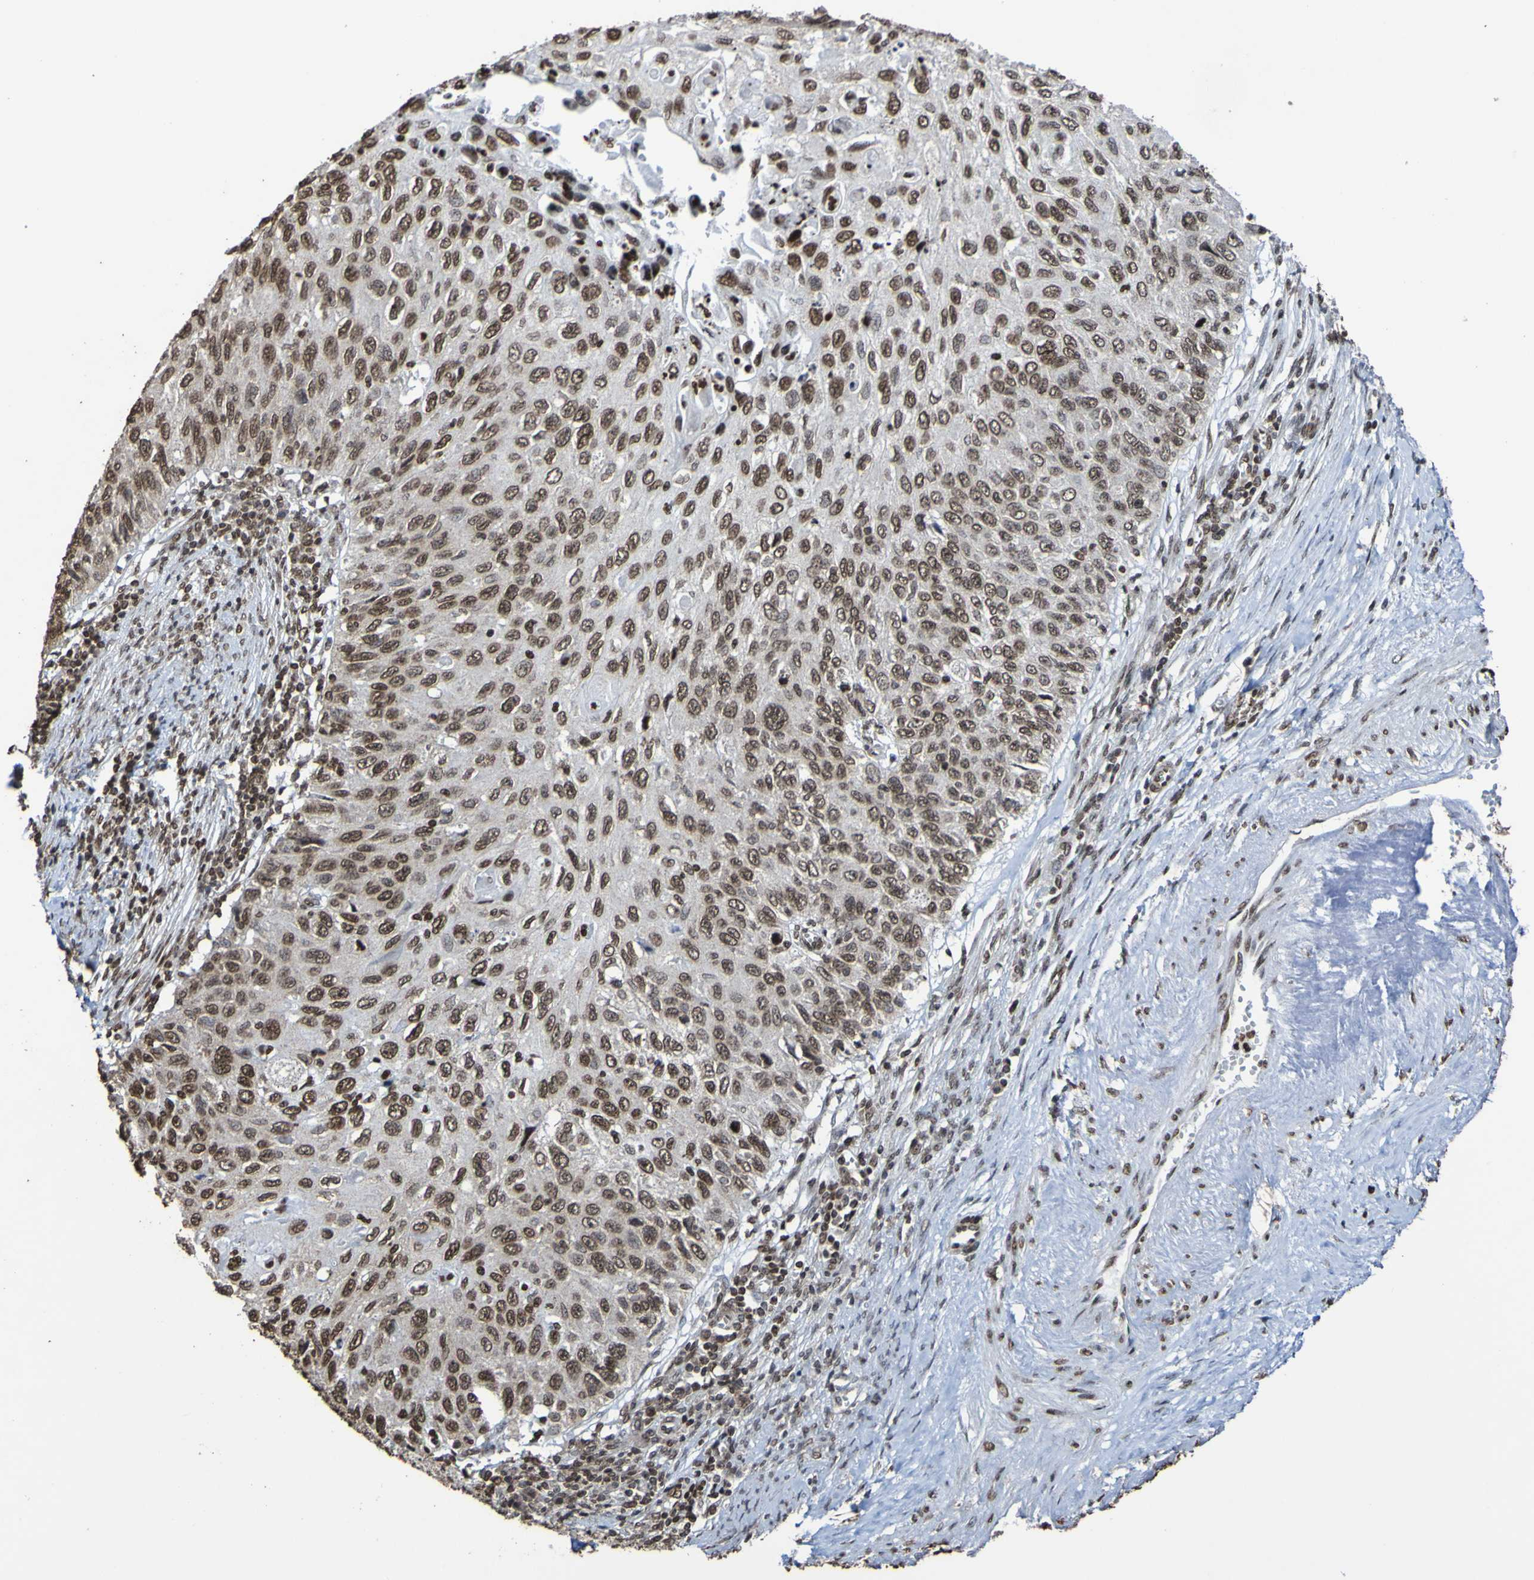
{"staining": {"intensity": "moderate", "quantity": ">75%", "location": "nuclear"}, "tissue": "cervical cancer", "cell_type": "Tumor cells", "image_type": "cancer", "snomed": [{"axis": "morphology", "description": "Squamous cell carcinoma, NOS"}, {"axis": "topography", "description": "Cervix"}], "caption": "Immunohistochemical staining of human cervical squamous cell carcinoma shows medium levels of moderate nuclear protein staining in approximately >75% of tumor cells. The protein of interest is stained brown, and the nuclei are stained in blue (DAB (3,3'-diaminobenzidine) IHC with brightfield microscopy, high magnification).", "gene": "GFI1", "patient": {"sex": "female", "age": 70}}